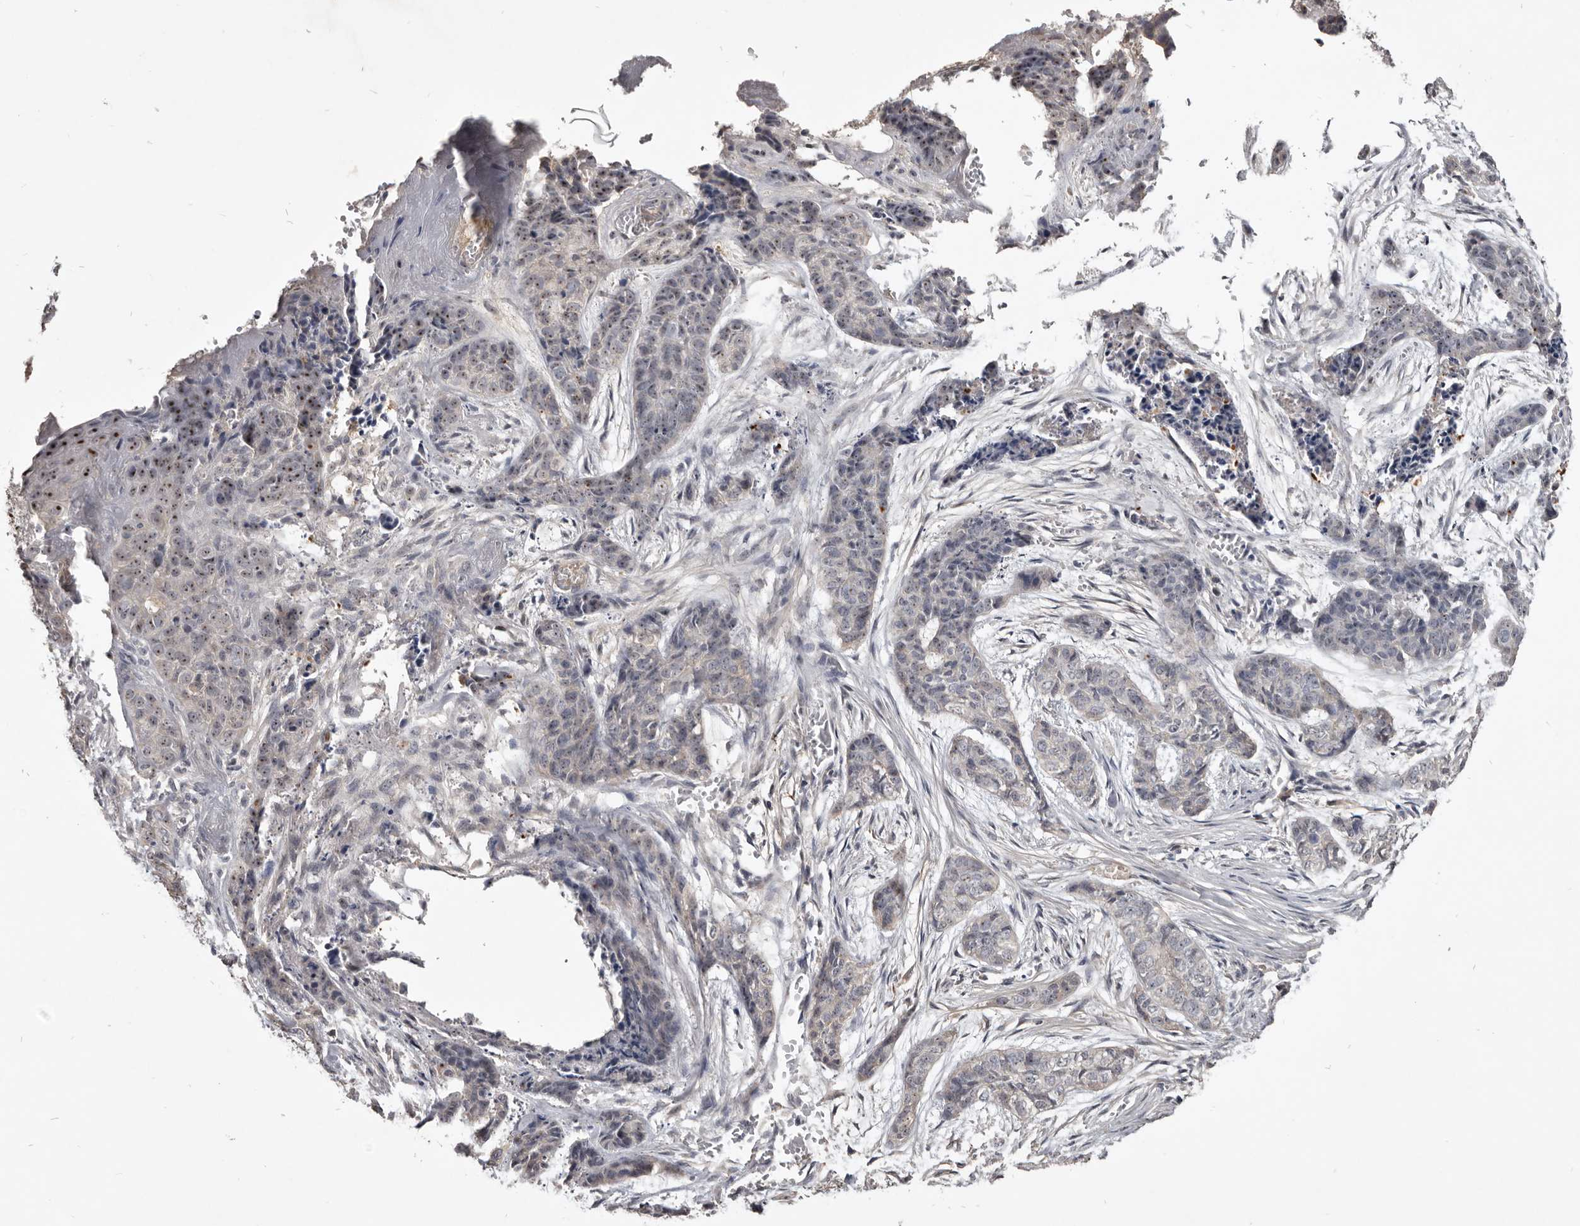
{"staining": {"intensity": "negative", "quantity": "none", "location": "none"}, "tissue": "skin cancer", "cell_type": "Tumor cells", "image_type": "cancer", "snomed": [{"axis": "morphology", "description": "Basal cell carcinoma"}, {"axis": "topography", "description": "Skin"}], "caption": "An image of skin basal cell carcinoma stained for a protein shows no brown staining in tumor cells.", "gene": "TTC39A", "patient": {"sex": "female", "age": 64}}